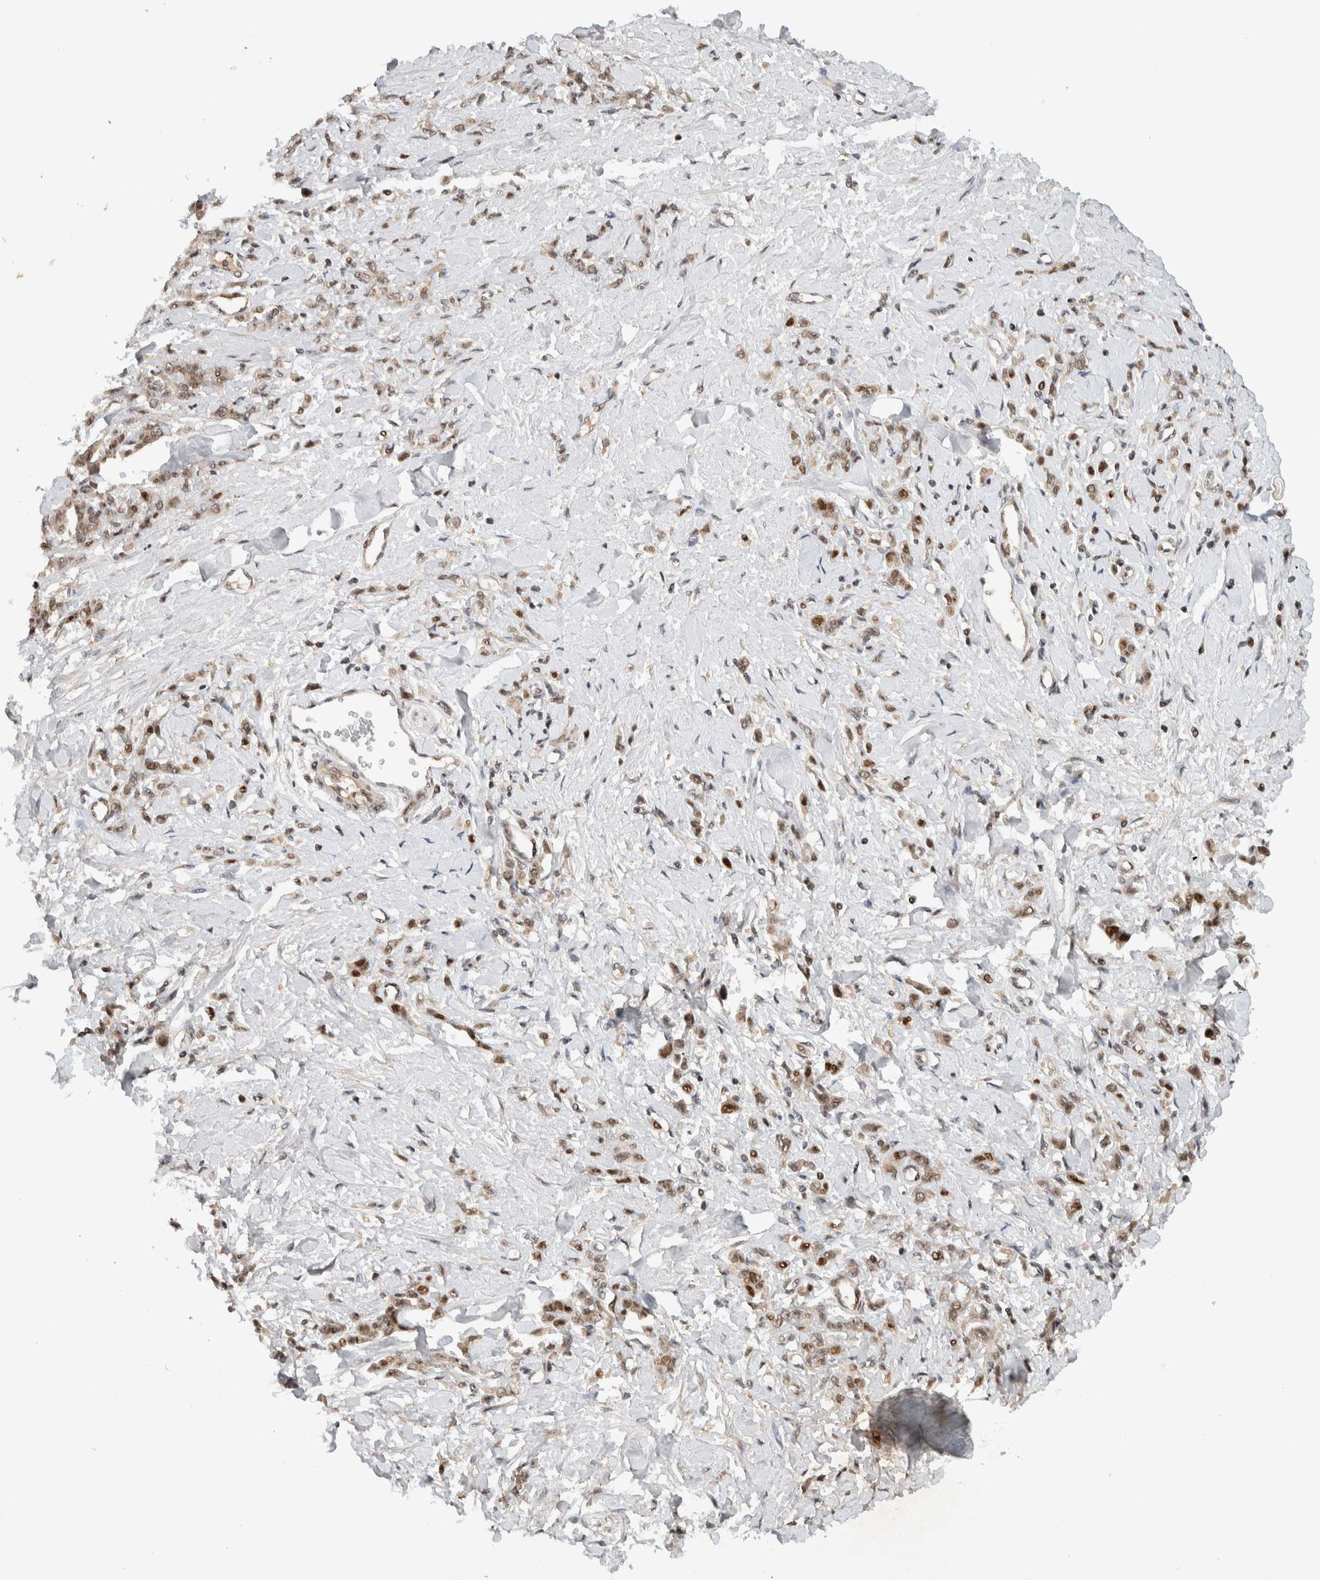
{"staining": {"intensity": "moderate", "quantity": ">75%", "location": "nuclear"}, "tissue": "stomach cancer", "cell_type": "Tumor cells", "image_type": "cancer", "snomed": [{"axis": "morphology", "description": "Normal tissue, NOS"}, {"axis": "morphology", "description": "Adenocarcinoma, NOS"}, {"axis": "topography", "description": "Stomach"}], "caption": "Brown immunohistochemical staining in human adenocarcinoma (stomach) exhibits moderate nuclear positivity in about >75% of tumor cells.", "gene": "ZNF521", "patient": {"sex": "male", "age": 82}}